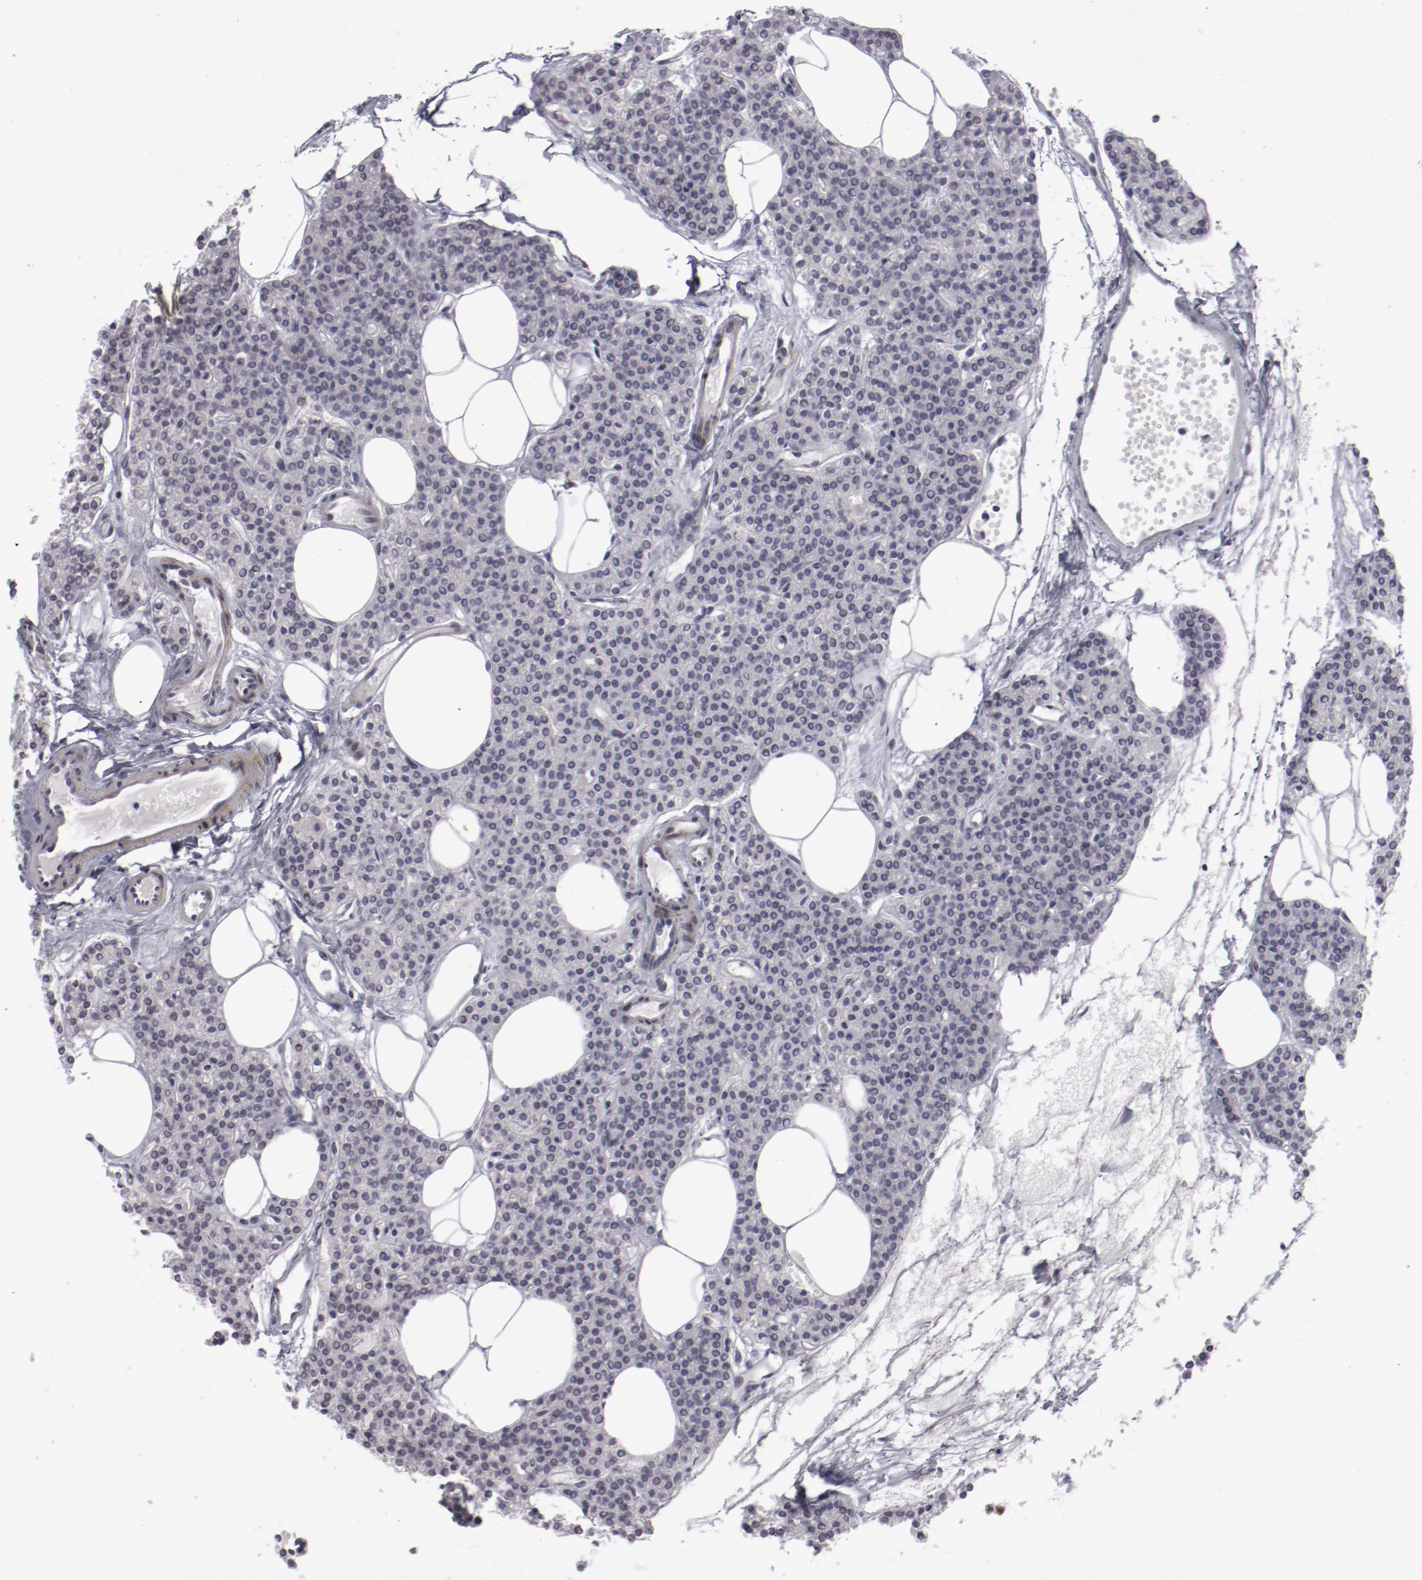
{"staining": {"intensity": "negative", "quantity": "none", "location": "none"}, "tissue": "parathyroid gland", "cell_type": "Glandular cells", "image_type": "normal", "snomed": [{"axis": "morphology", "description": "Normal tissue, NOS"}, {"axis": "topography", "description": "Parathyroid gland"}], "caption": "IHC micrograph of normal parathyroid gland: human parathyroid gland stained with DAB (3,3'-diaminobenzidine) displays no significant protein positivity in glandular cells. (Stains: DAB (3,3'-diaminobenzidine) IHC with hematoxylin counter stain, Microscopy: brightfield microscopy at high magnification).", "gene": "LEF1", "patient": {"sex": "male", "age": 24}}